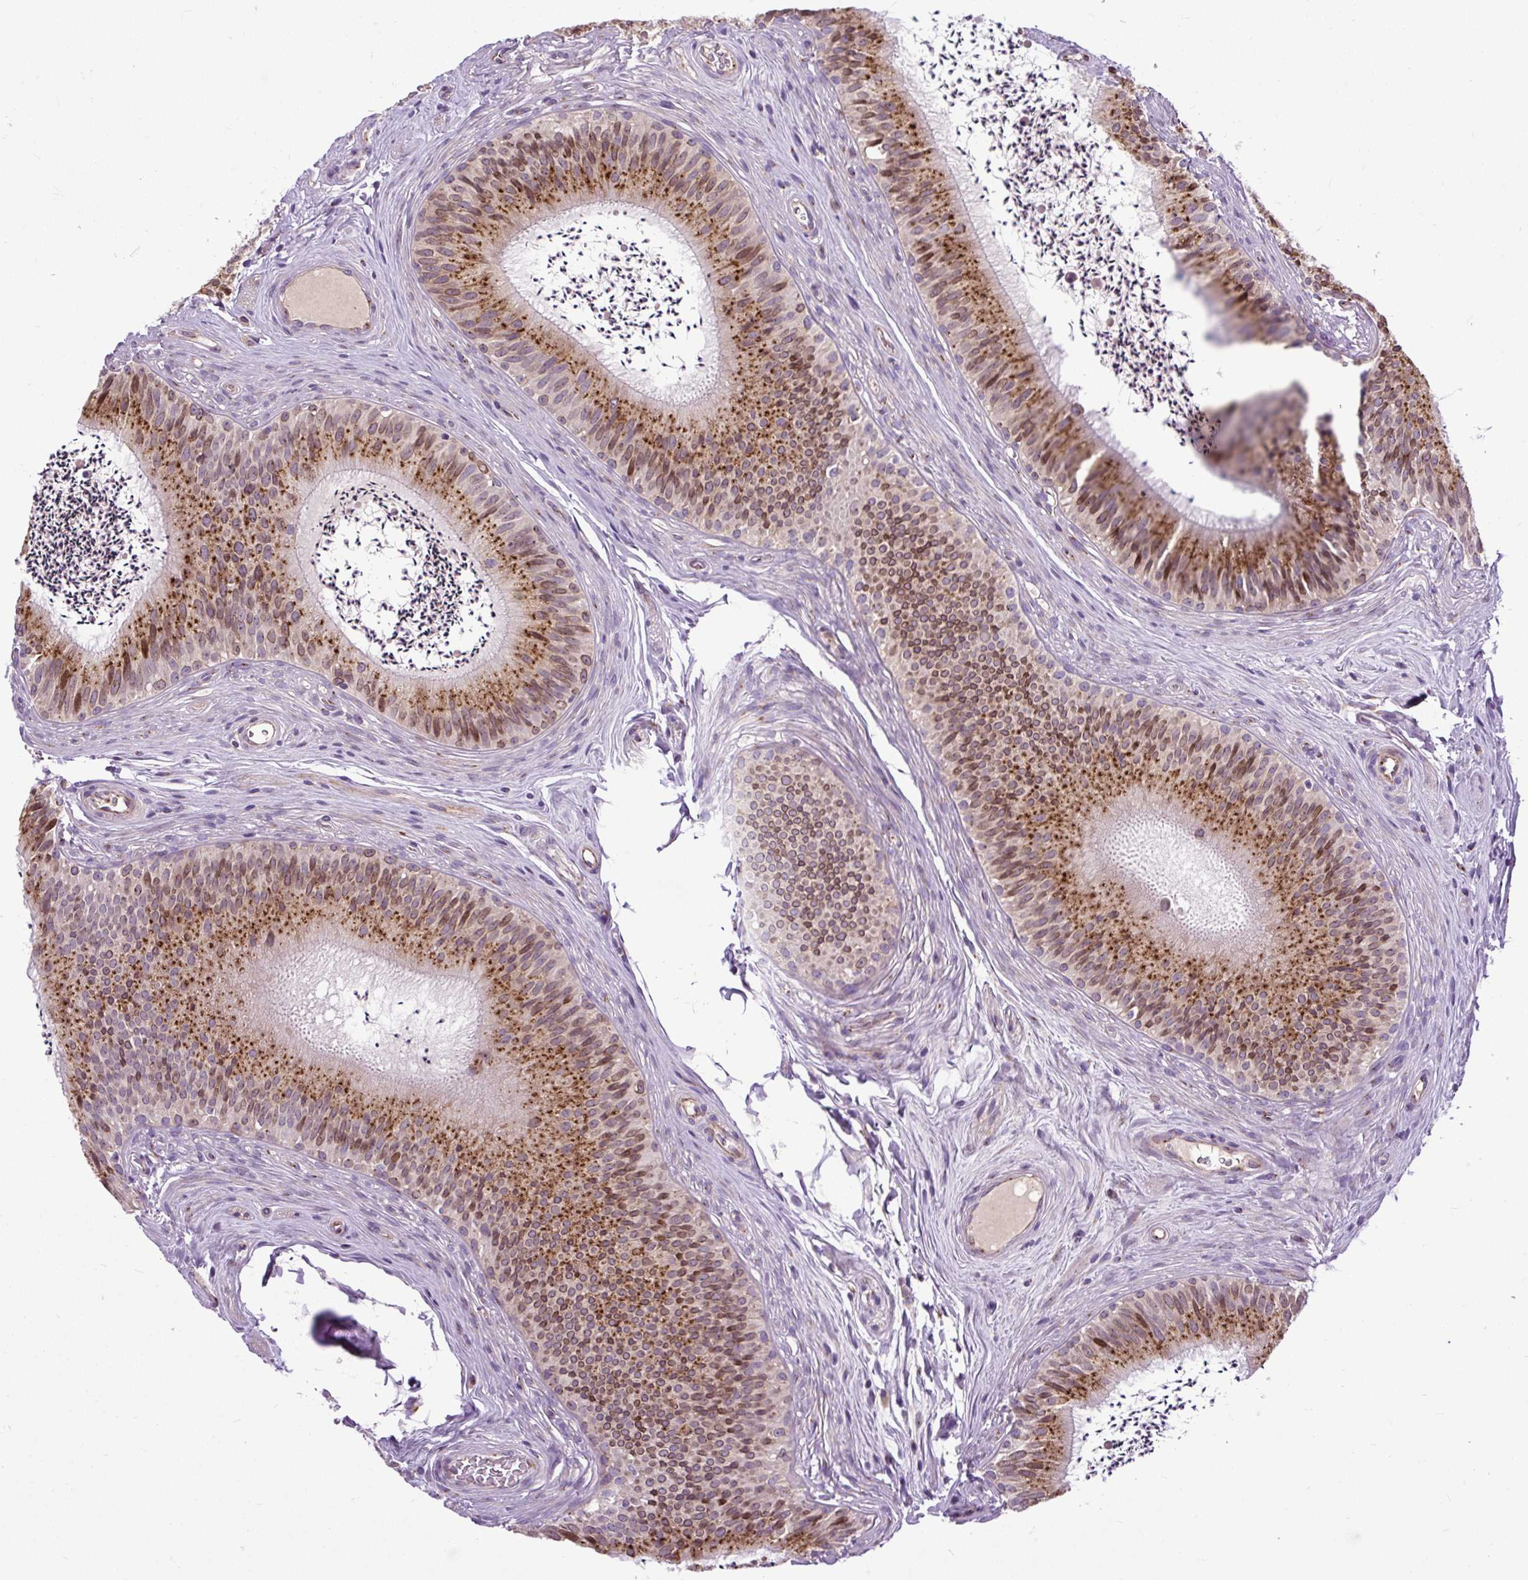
{"staining": {"intensity": "strong", "quantity": ">75%", "location": "cytoplasmic/membranous,nuclear"}, "tissue": "epididymis", "cell_type": "Glandular cells", "image_type": "normal", "snomed": [{"axis": "morphology", "description": "Normal tissue, NOS"}, {"axis": "topography", "description": "Epididymis"}], "caption": "A high-resolution histopathology image shows immunohistochemistry staining of unremarkable epididymis, which exhibits strong cytoplasmic/membranous,nuclear positivity in approximately >75% of glandular cells. (DAB (3,3'-diaminobenzidine) IHC with brightfield microscopy, high magnification).", "gene": "MSMP", "patient": {"sex": "male", "age": 24}}